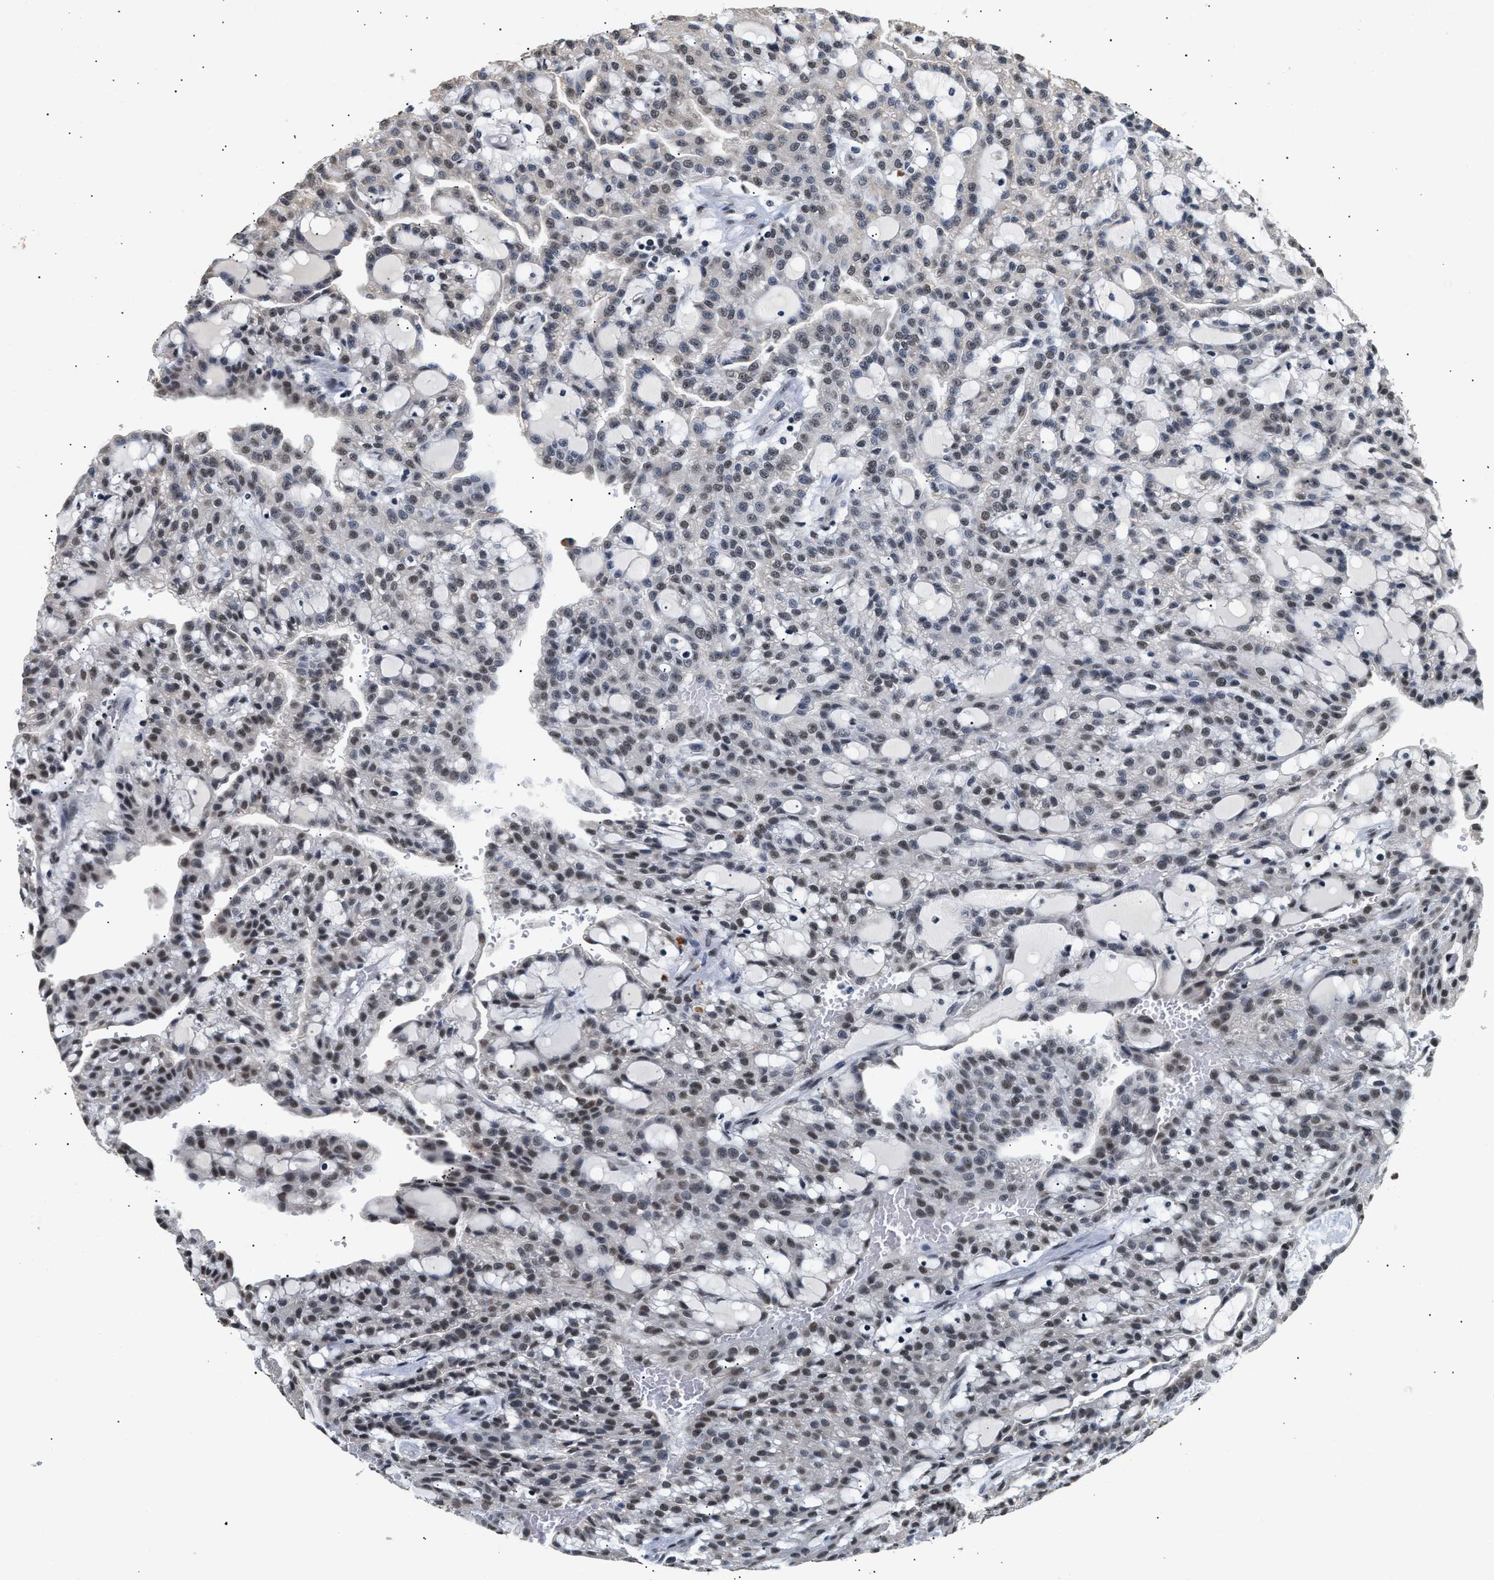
{"staining": {"intensity": "weak", "quantity": "25%-75%", "location": "nuclear"}, "tissue": "renal cancer", "cell_type": "Tumor cells", "image_type": "cancer", "snomed": [{"axis": "morphology", "description": "Adenocarcinoma, NOS"}, {"axis": "topography", "description": "Kidney"}], "caption": "Immunohistochemistry image of renal cancer stained for a protein (brown), which demonstrates low levels of weak nuclear positivity in approximately 25%-75% of tumor cells.", "gene": "THOC1", "patient": {"sex": "male", "age": 63}}